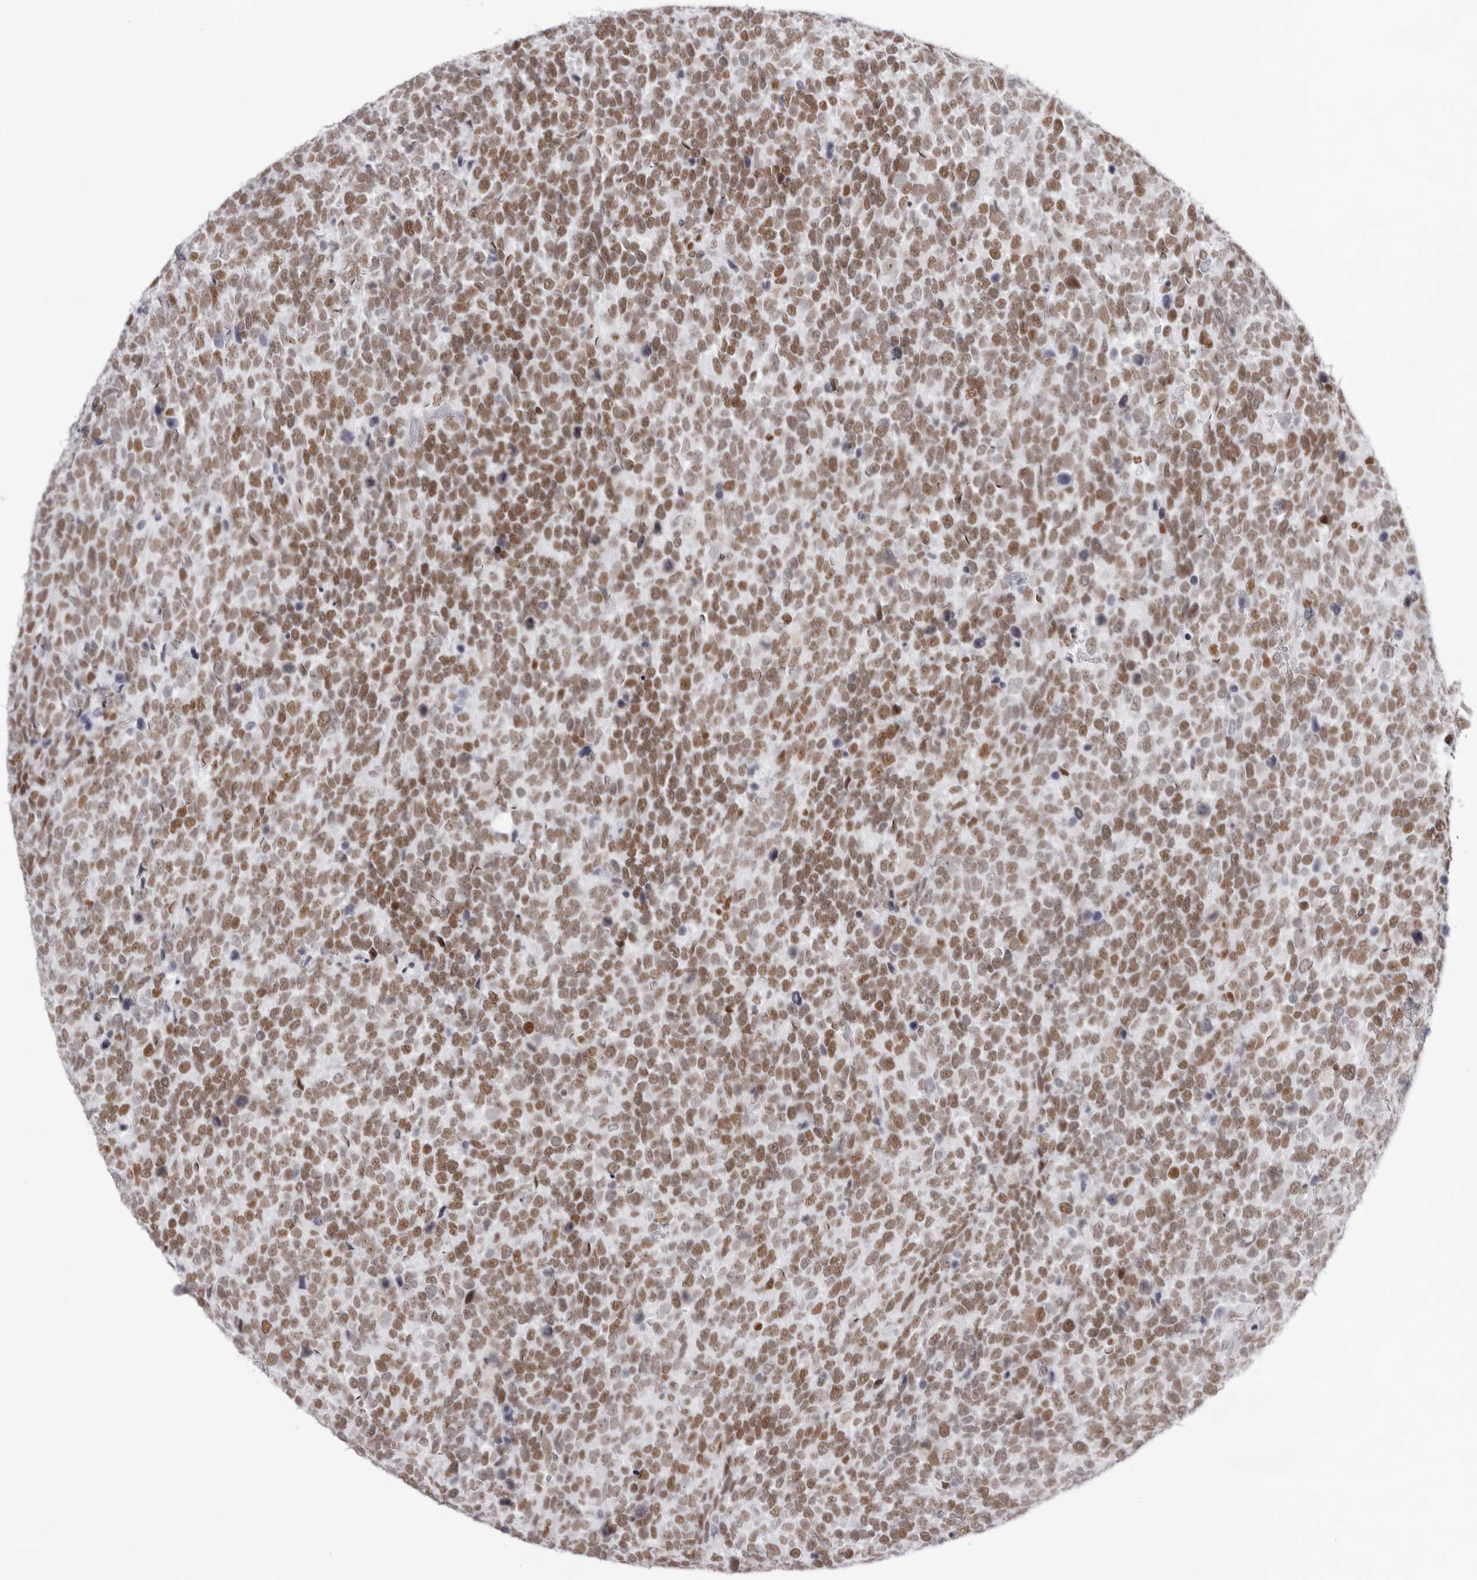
{"staining": {"intensity": "moderate", "quantity": ">75%", "location": "nuclear"}, "tissue": "urothelial cancer", "cell_type": "Tumor cells", "image_type": "cancer", "snomed": [{"axis": "morphology", "description": "Urothelial carcinoma, High grade"}, {"axis": "topography", "description": "Urinary bladder"}], "caption": "Brown immunohistochemical staining in urothelial cancer displays moderate nuclear positivity in approximately >75% of tumor cells. Nuclei are stained in blue.", "gene": "IRF2BP2", "patient": {"sex": "female", "age": 82}}